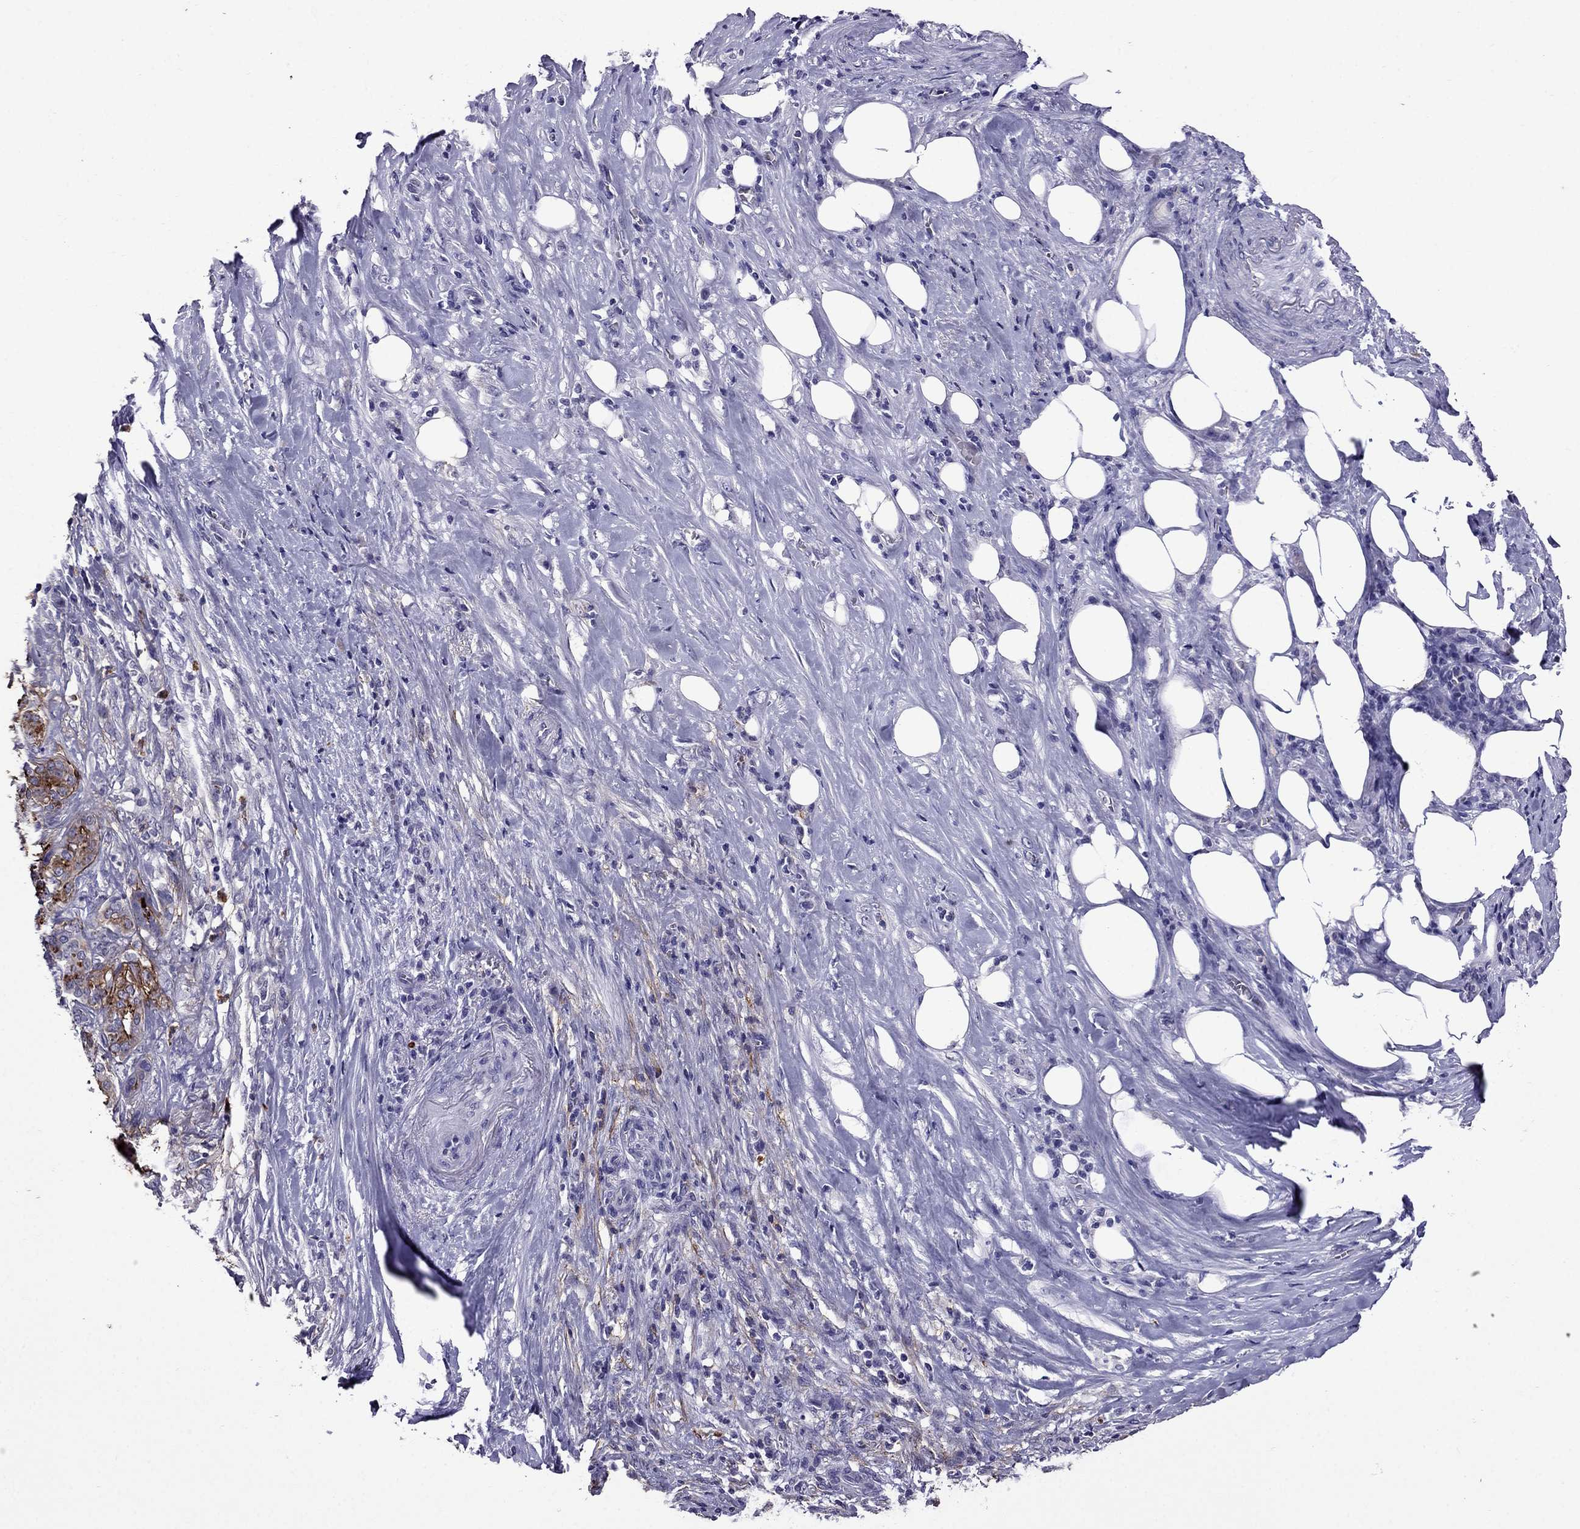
{"staining": {"intensity": "strong", "quantity": "25%-75%", "location": "cytoplasmic/membranous"}, "tissue": "pancreatic cancer", "cell_type": "Tumor cells", "image_type": "cancer", "snomed": [{"axis": "morphology", "description": "Adenocarcinoma, NOS"}, {"axis": "topography", "description": "Pancreas"}], "caption": "Pancreatic cancer (adenocarcinoma) was stained to show a protein in brown. There is high levels of strong cytoplasmic/membranous staining in about 25%-75% of tumor cells.", "gene": "OLFM4", "patient": {"sex": "male", "age": 57}}